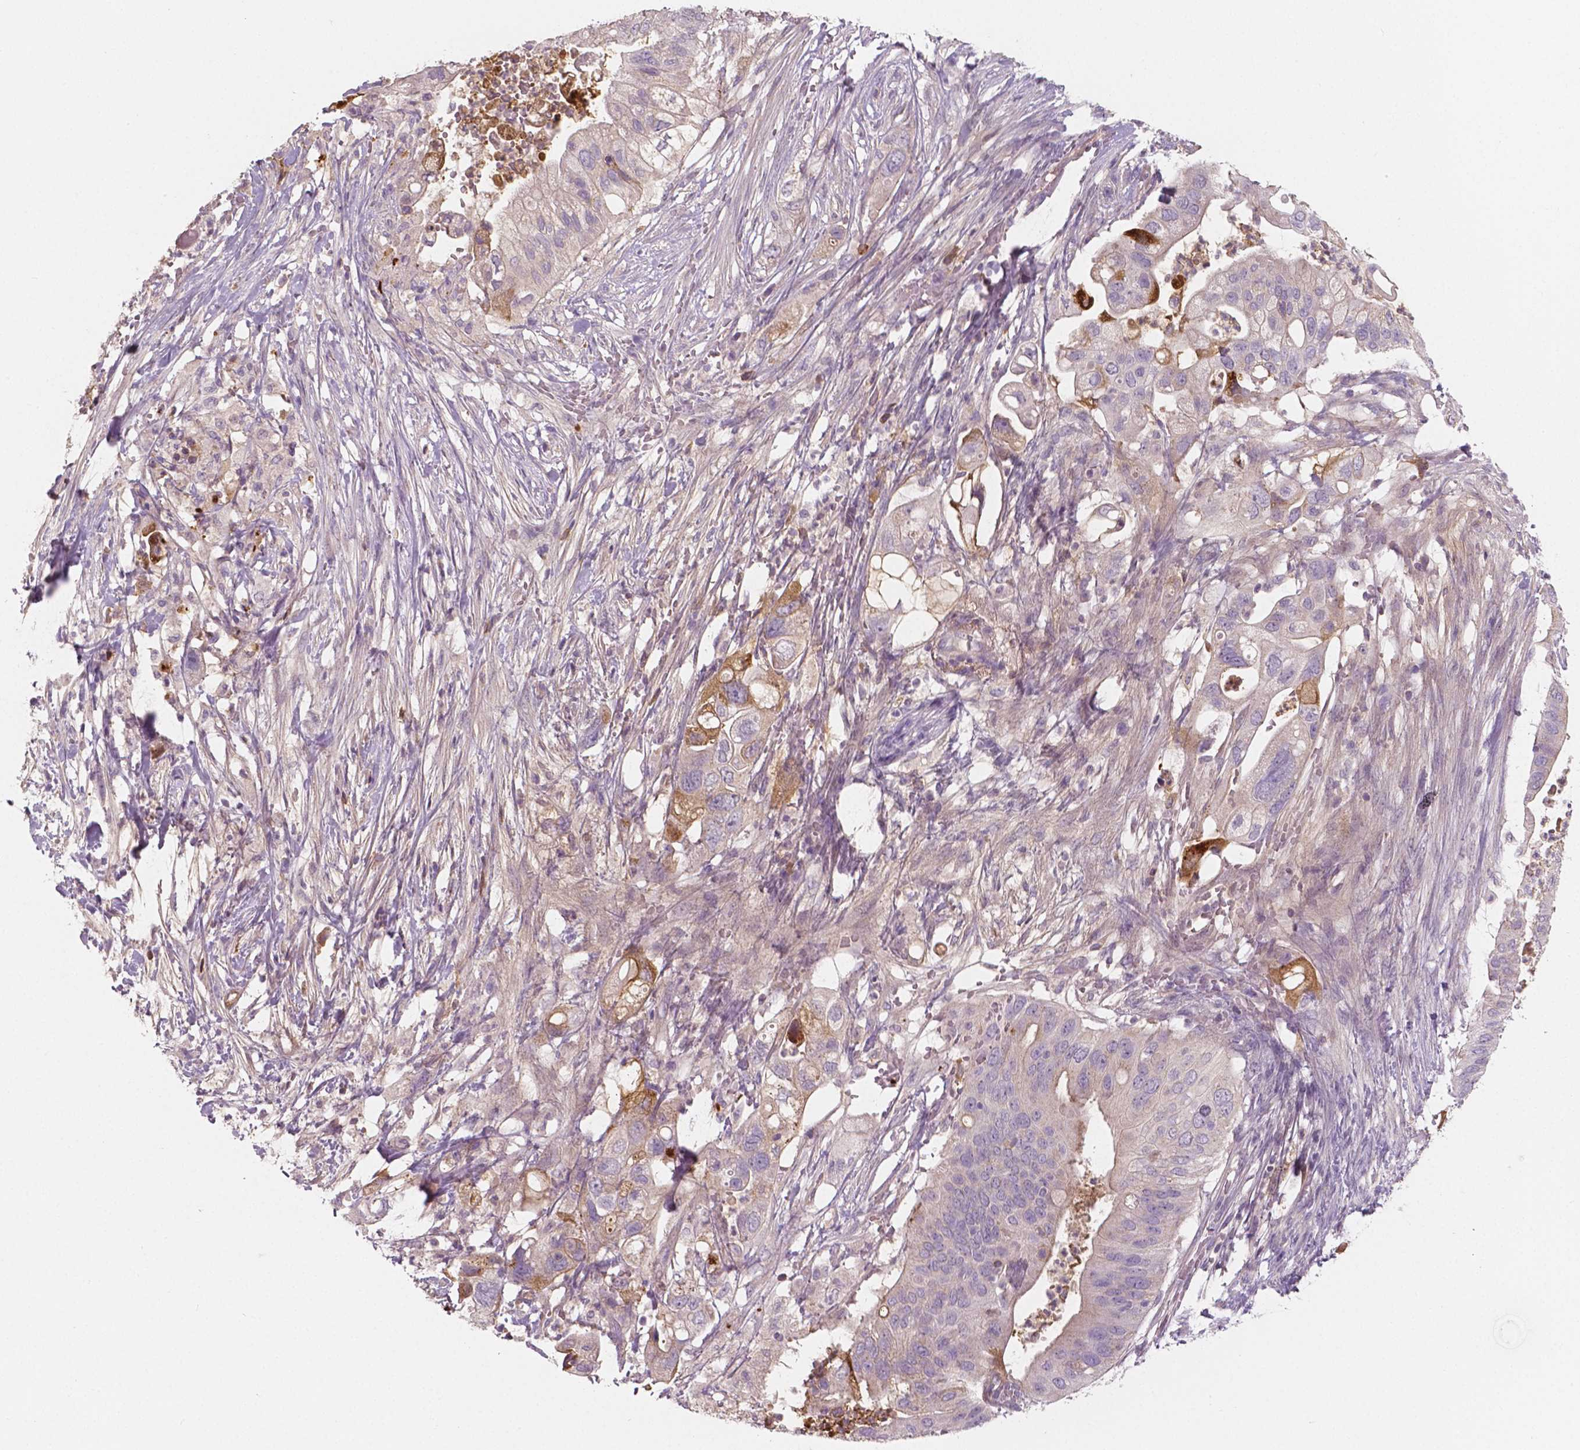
{"staining": {"intensity": "moderate", "quantity": "<25%", "location": "cytoplasmic/membranous"}, "tissue": "pancreatic cancer", "cell_type": "Tumor cells", "image_type": "cancer", "snomed": [{"axis": "morphology", "description": "Adenocarcinoma, NOS"}, {"axis": "topography", "description": "Pancreas"}], "caption": "Pancreatic cancer (adenocarcinoma) stained with DAB (3,3'-diaminobenzidine) immunohistochemistry demonstrates low levels of moderate cytoplasmic/membranous positivity in approximately <25% of tumor cells.", "gene": "APOA4", "patient": {"sex": "female", "age": 72}}